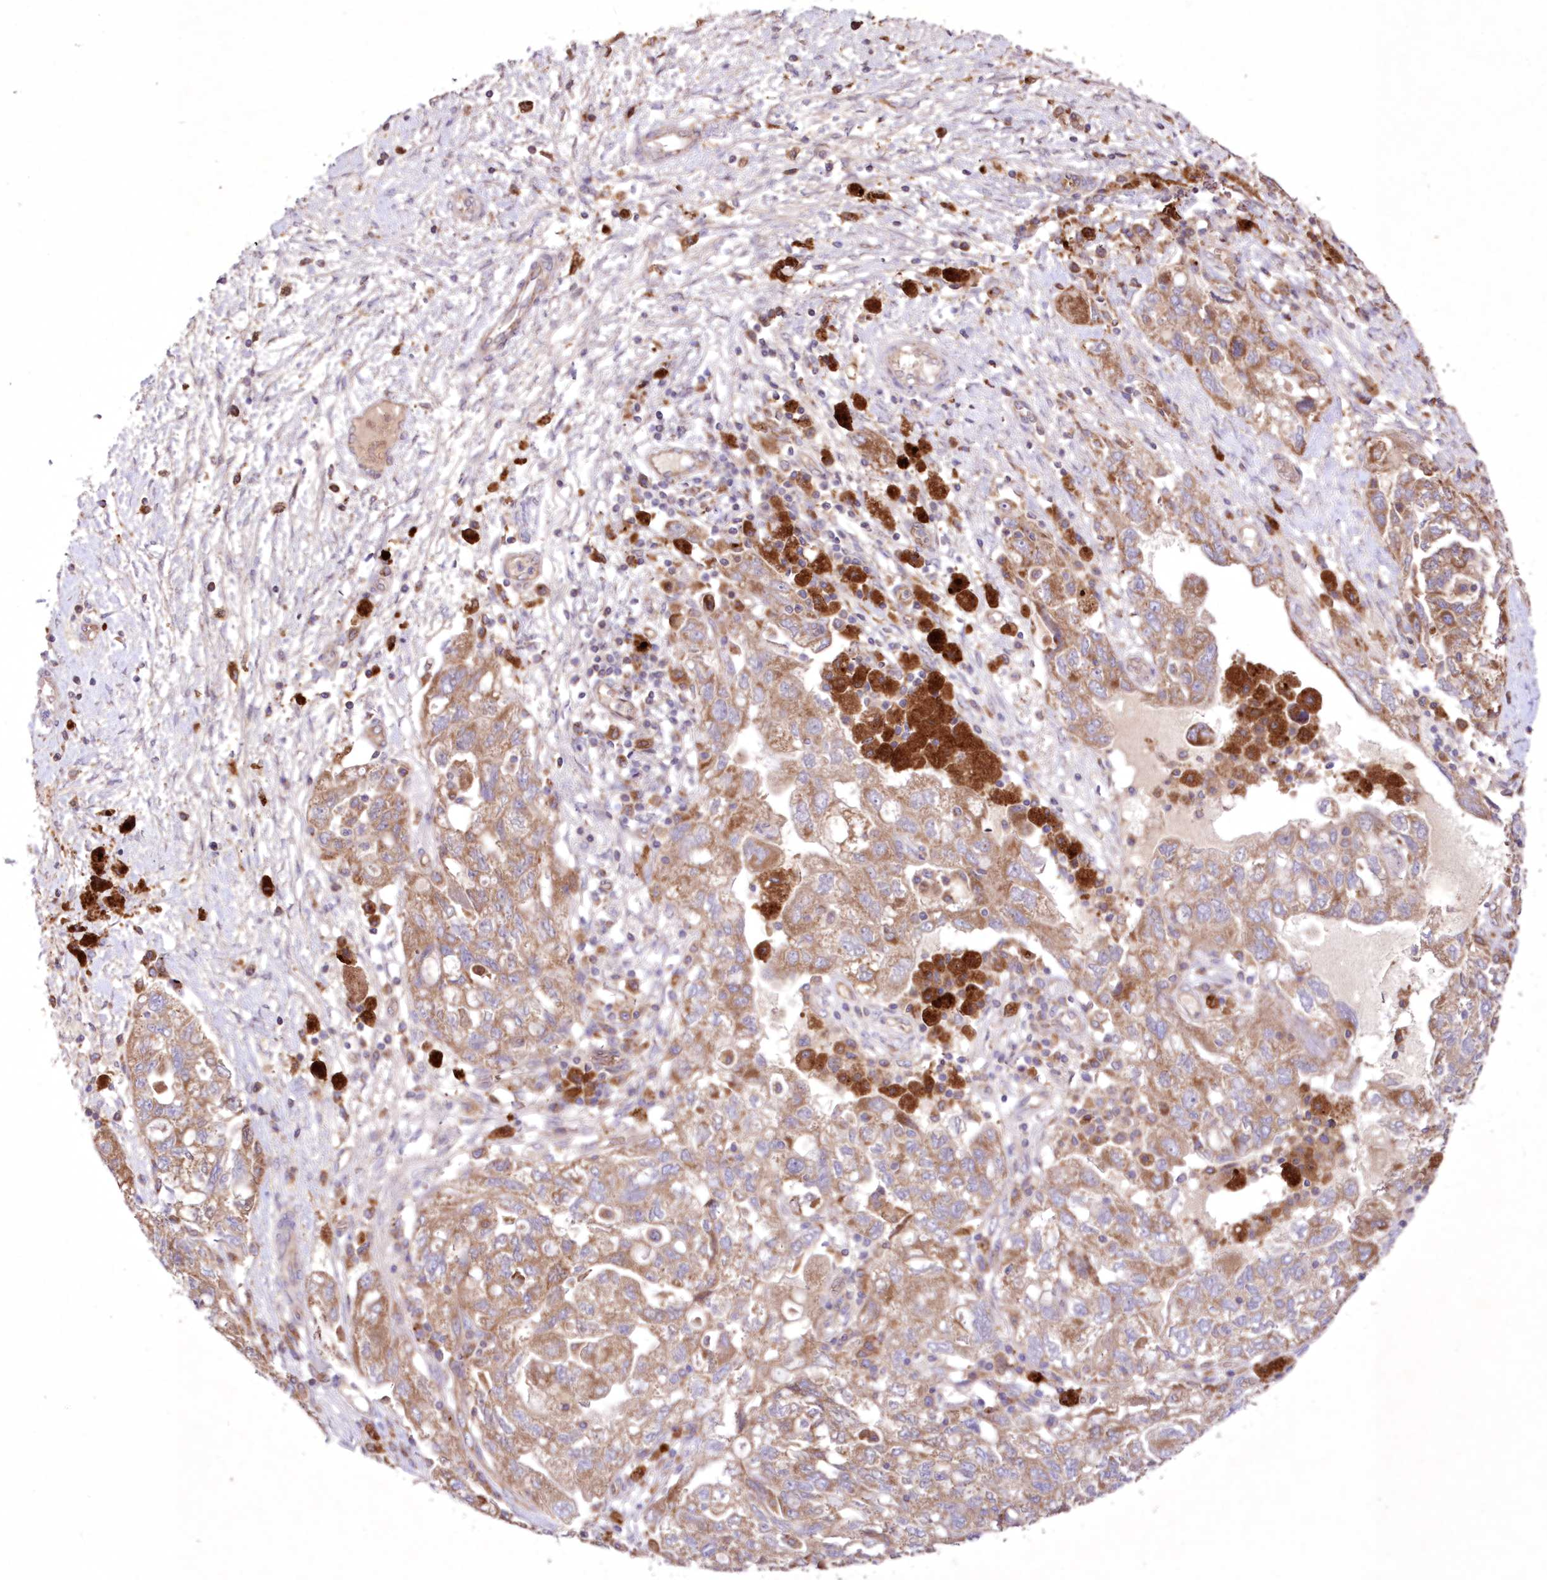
{"staining": {"intensity": "moderate", "quantity": ">75%", "location": "cytoplasmic/membranous"}, "tissue": "ovarian cancer", "cell_type": "Tumor cells", "image_type": "cancer", "snomed": [{"axis": "morphology", "description": "Carcinoma, NOS"}, {"axis": "morphology", "description": "Cystadenocarcinoma, serous, NOS"}, {"axis": "topography", "description": "Ovary"}], "caption": "About >75% of tumor cells in human serous cystadenocarcinoma (ovarian) show moderate cytoplasmic/membranous protein expression as visualized by brown immunohistochemical staining.", "gene": "FCHO2", "patient": {"sex": "female", "age": 69}}